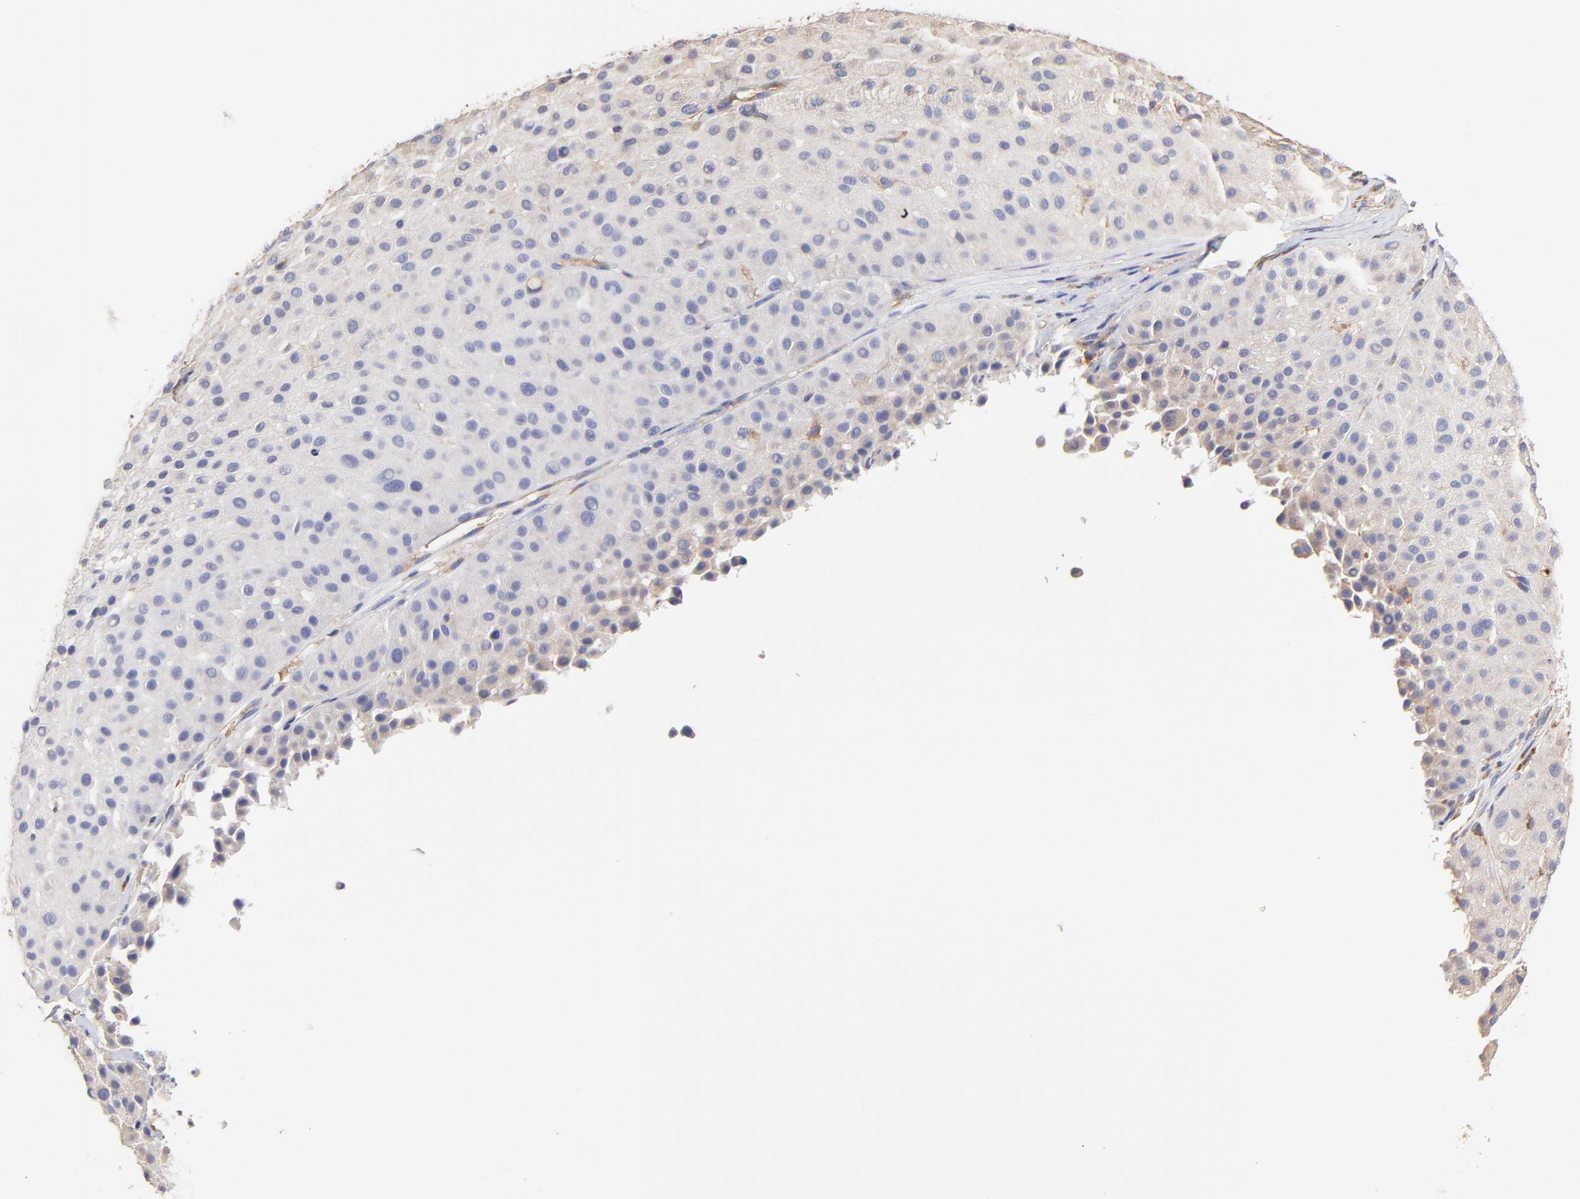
{"staining": {"intensity": "weak", "quantity": ">75%", "location": "cytoplasmic/membranous"}, "tissue": "melanoma", "cell_type": "Tumor cells", "image_type": "cancer", "snomed": [{"axis": "morphology", "description": "Normal tissue, NOS"}, {"axis": "morphology", "description": "Malignant melanoma, Metastatic site"}, {"axis": "topography", "description": "Skin"}], "caption": "Immunohistochemistry (IHC) histopathology image of human malignant melanoma (metastatic site) stained for a protein (brown), which exhibits low levels of weak cytoplasmic/membranous expression in approximately >75% of tumor cells.", "gene": "CD2AP", "patient": {"sex": "male", "age": 41}}